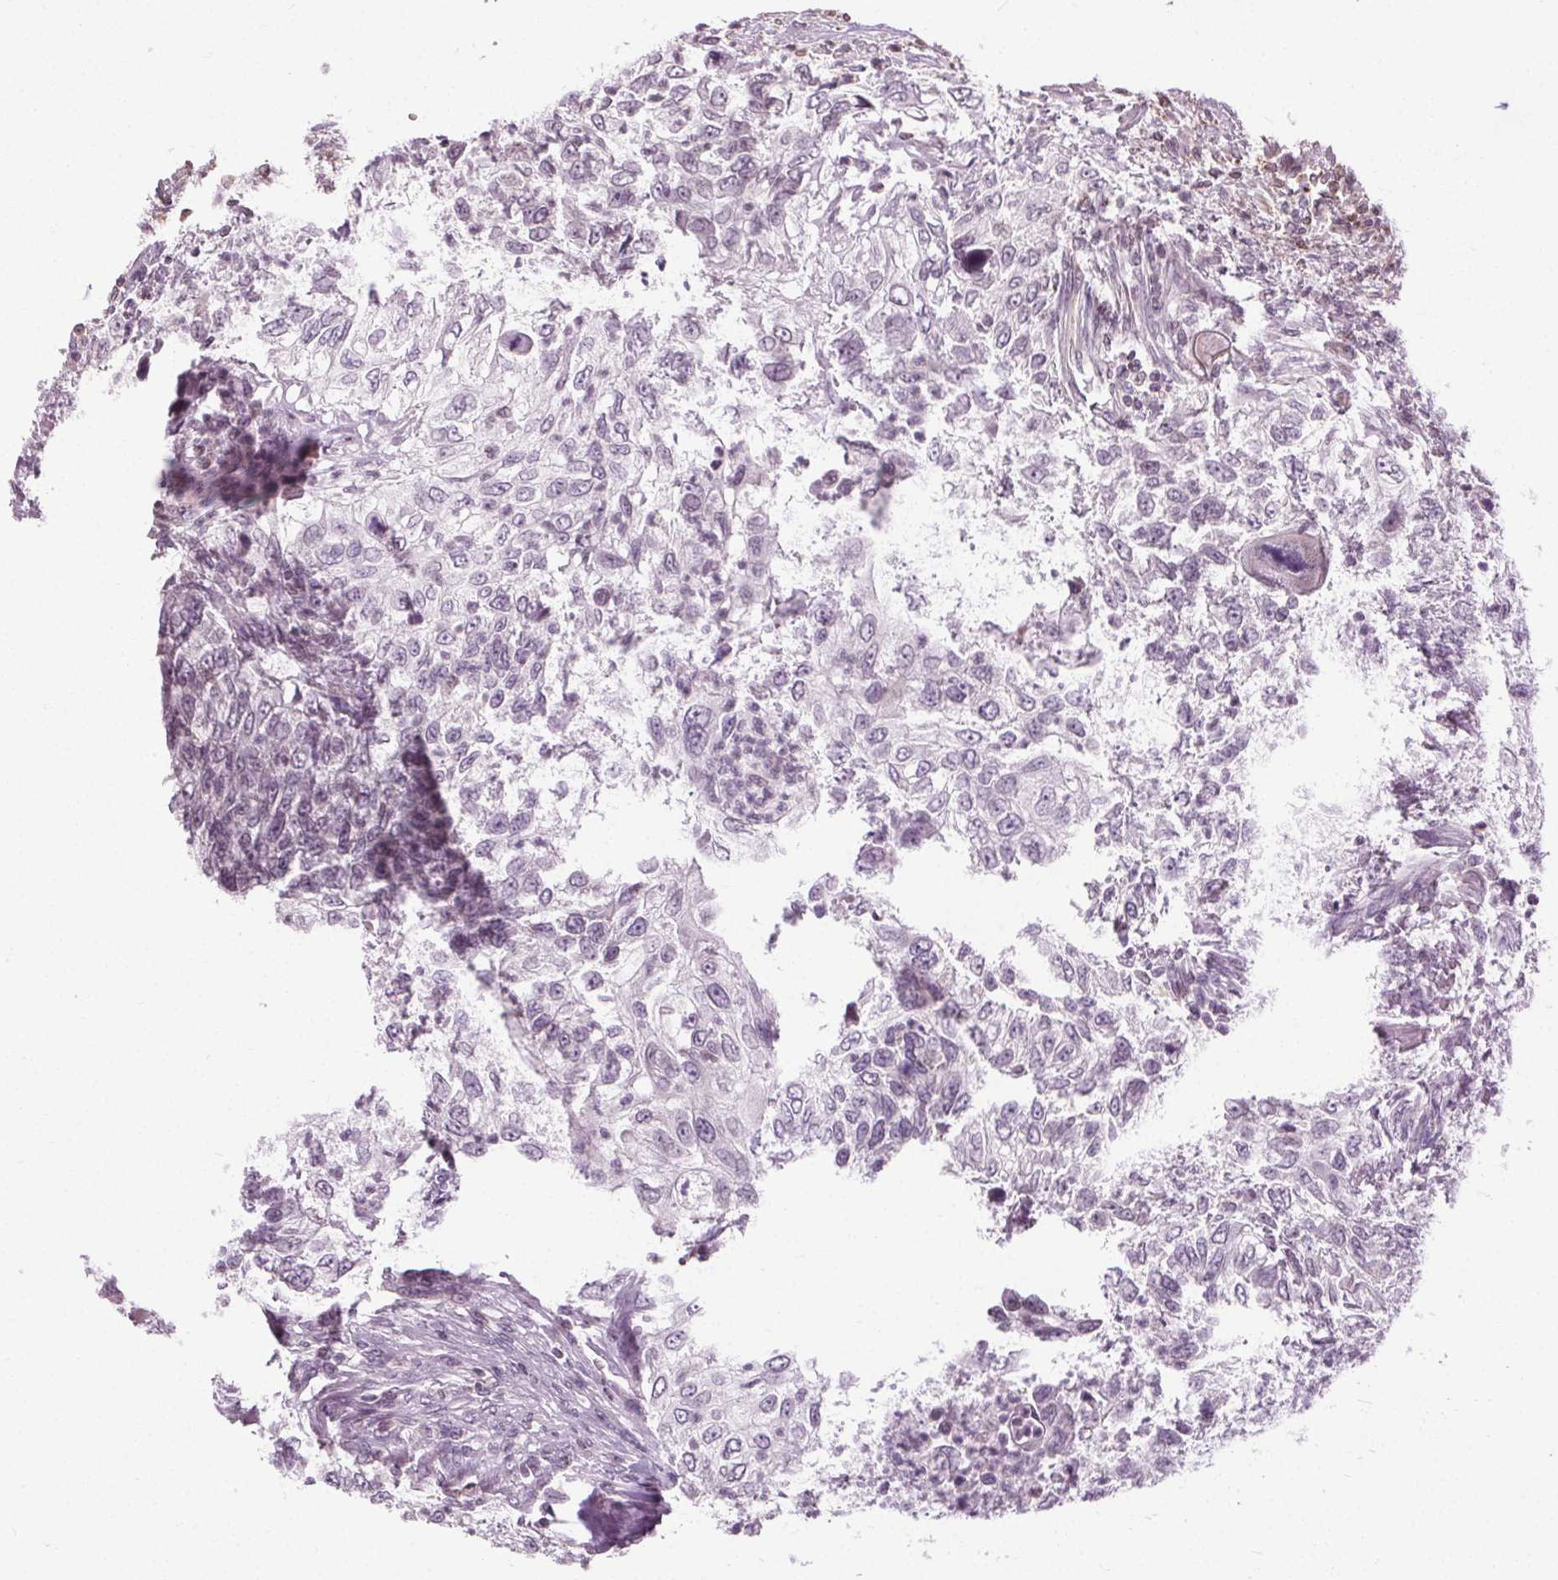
{"staining": {"intensity": "negative", "quantity": "none", "location": "none"}, "tissue": "urothelial cancer", "cell_type": "Tumor cells", "image_type": "cancer", "snomed": [{"axis": "morphology", "description": "Urothelial carcinoma, High grade"}, {"axis": "topography", "description": "Urinary bladder"}], "caption": "IHC image of human high-grade urothelial carcinoma stained for a protein (brown), which demonstrates no positivity in tumor cells.", "gene": "LFNG", "patient": {"sex": "female", "age": 60}}